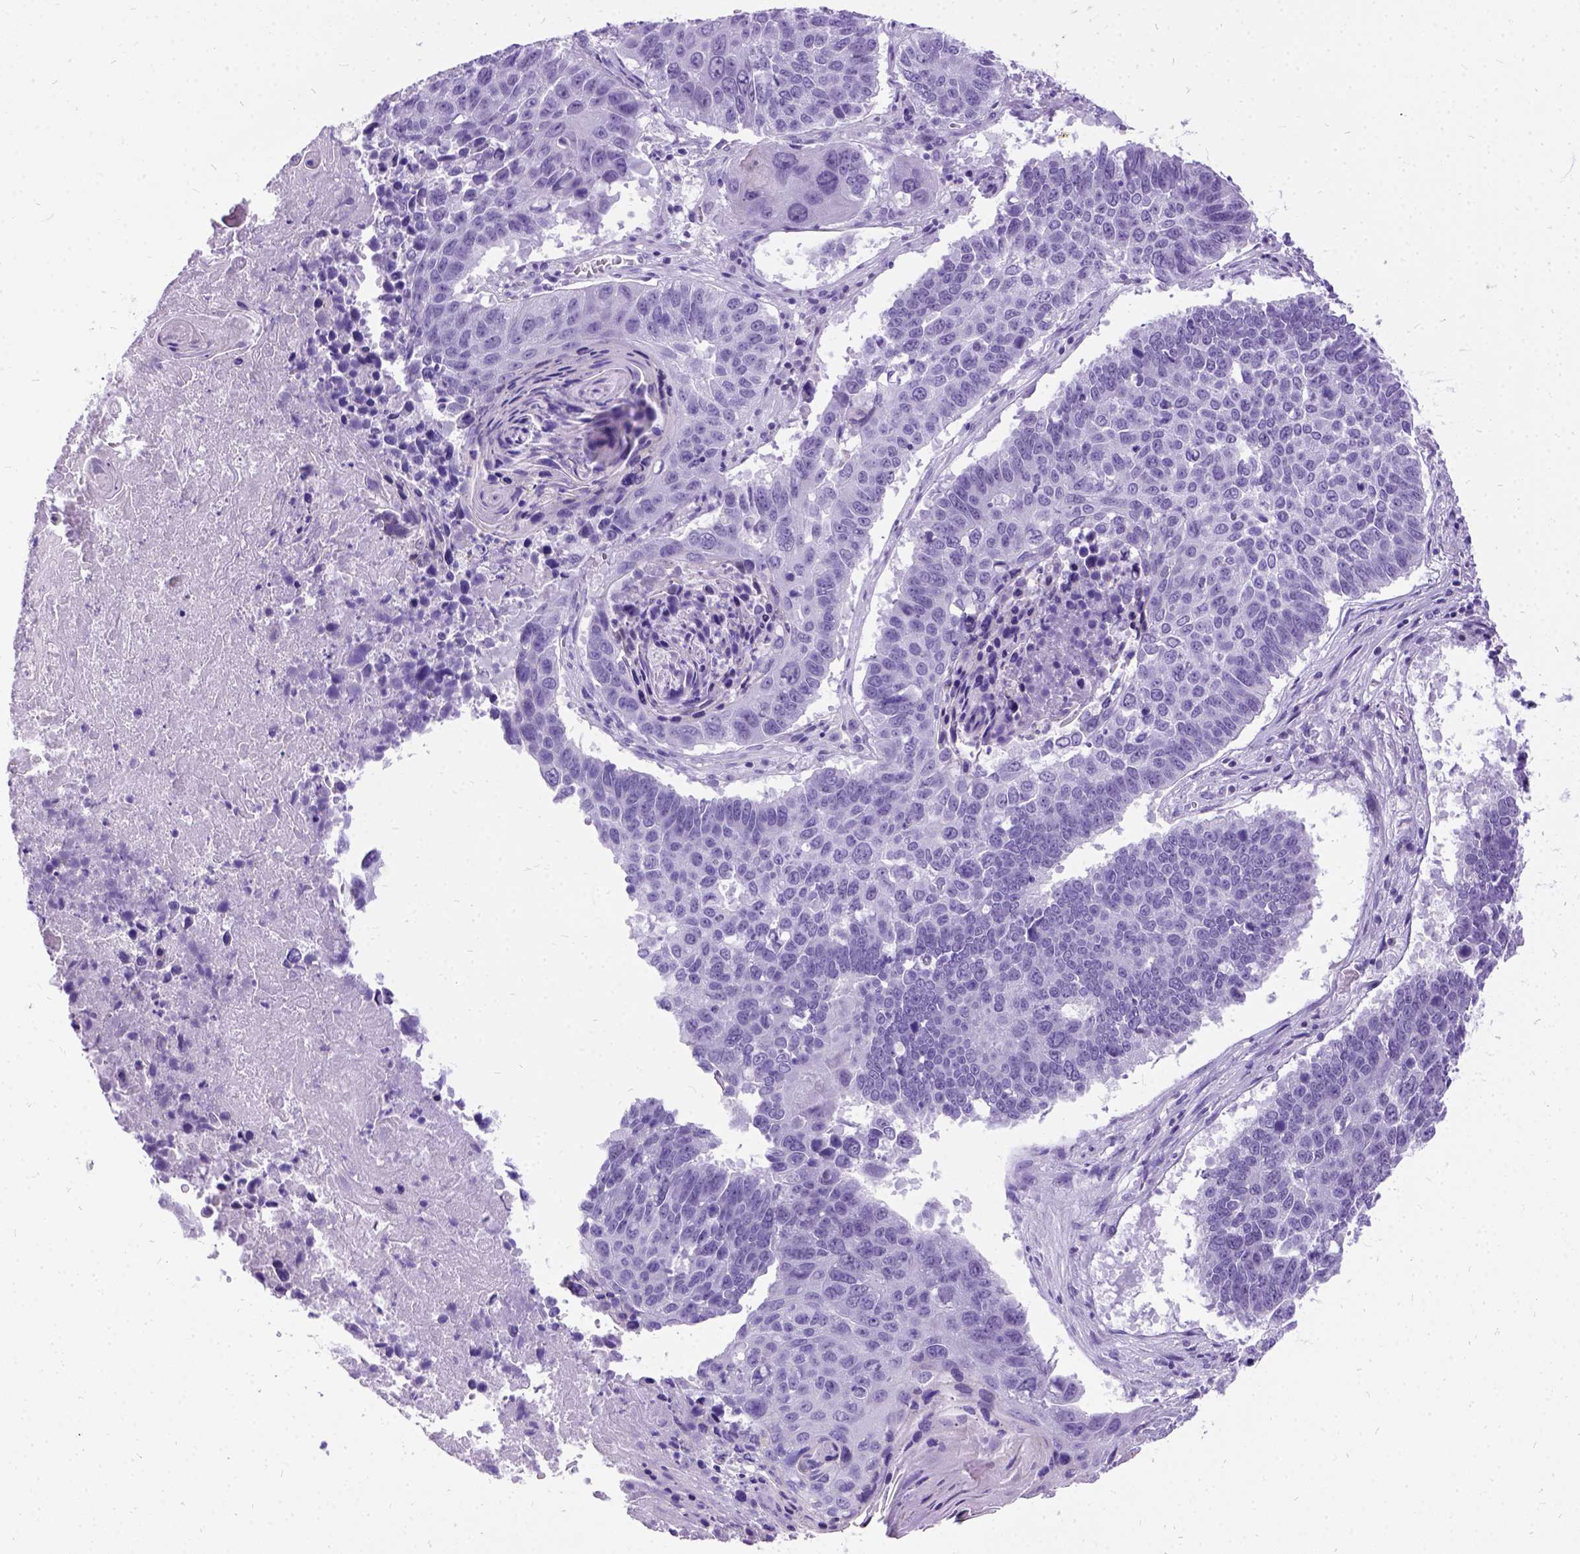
{"staining": {"intensity": "negative", "quantity": "none", "location": "none"}, "tissue": "lung cancer", "cell_type": "Tumor cells", "image_type": "cancer", "snomed": [{"axis": "morphology", "description": "Squamous cell carcinoma, NOS"}, {"axis": "topography", "description": "Lung"}], "caption": "Tumor cells are negative for brown protein staining in lung squamous cell carcinoma.", "gene": "PRG2", "patient": {"sex": "male", "age": 73}}